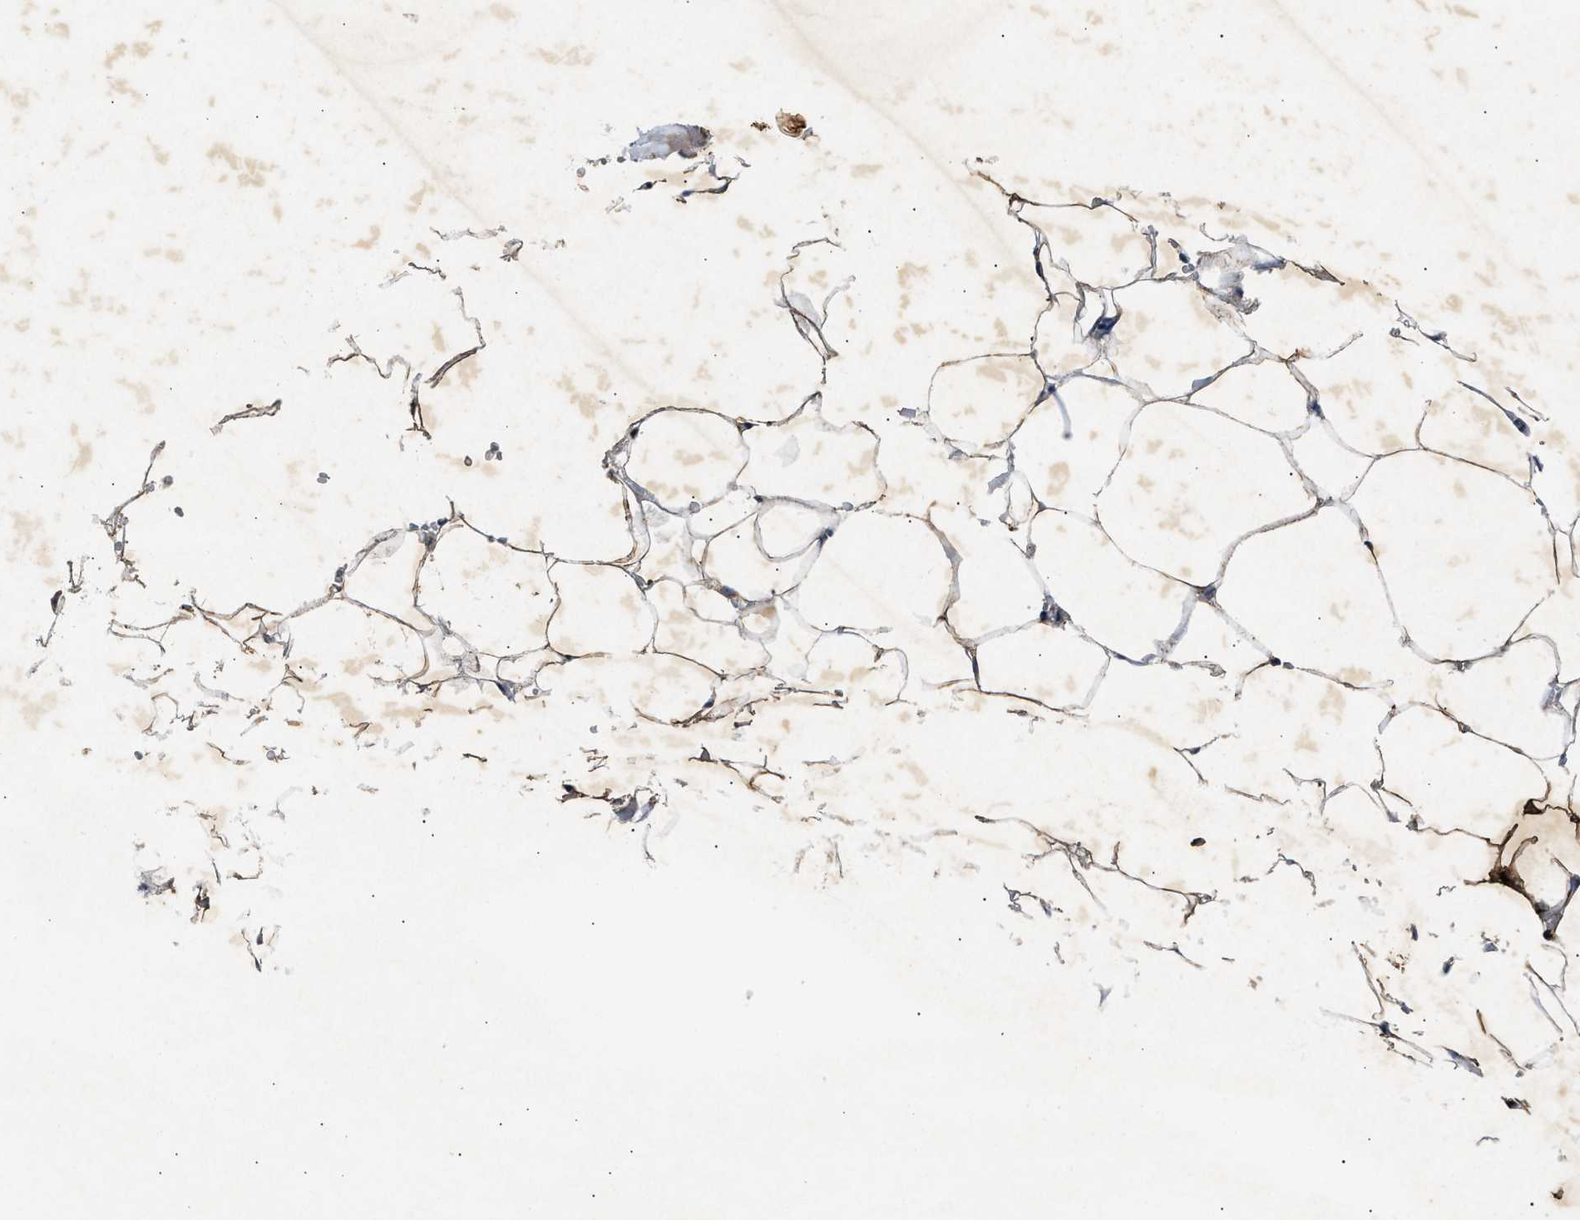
{"staining": {"intensity": "weak", "quantity": "<25%", "location": "cytoplasmic/membranous"}, "tissue": "adipose tissue", "cell_type": "Adipocytes", "image_type": "normal", "snomed": [{"axis": "morphology", "description": "Normal tissue, NOS"}, {"axis": "topography", "description": "Breast"}, {"axis": "topography", "description": "Adipose tissue"}], "caption": "DAB immunohistochemical staining of benign human adipose tissue exhibits no significant expression in adipocytes. The staining was performed using DAB (3,3'-diaminobenzidine) to visualize the protein expression in brown, while the nuclei were stained in blue with hematoxylin (Magnification: 20x).", "gene": "ACOX1", "patient": {"sex": "female", "age": 25}}